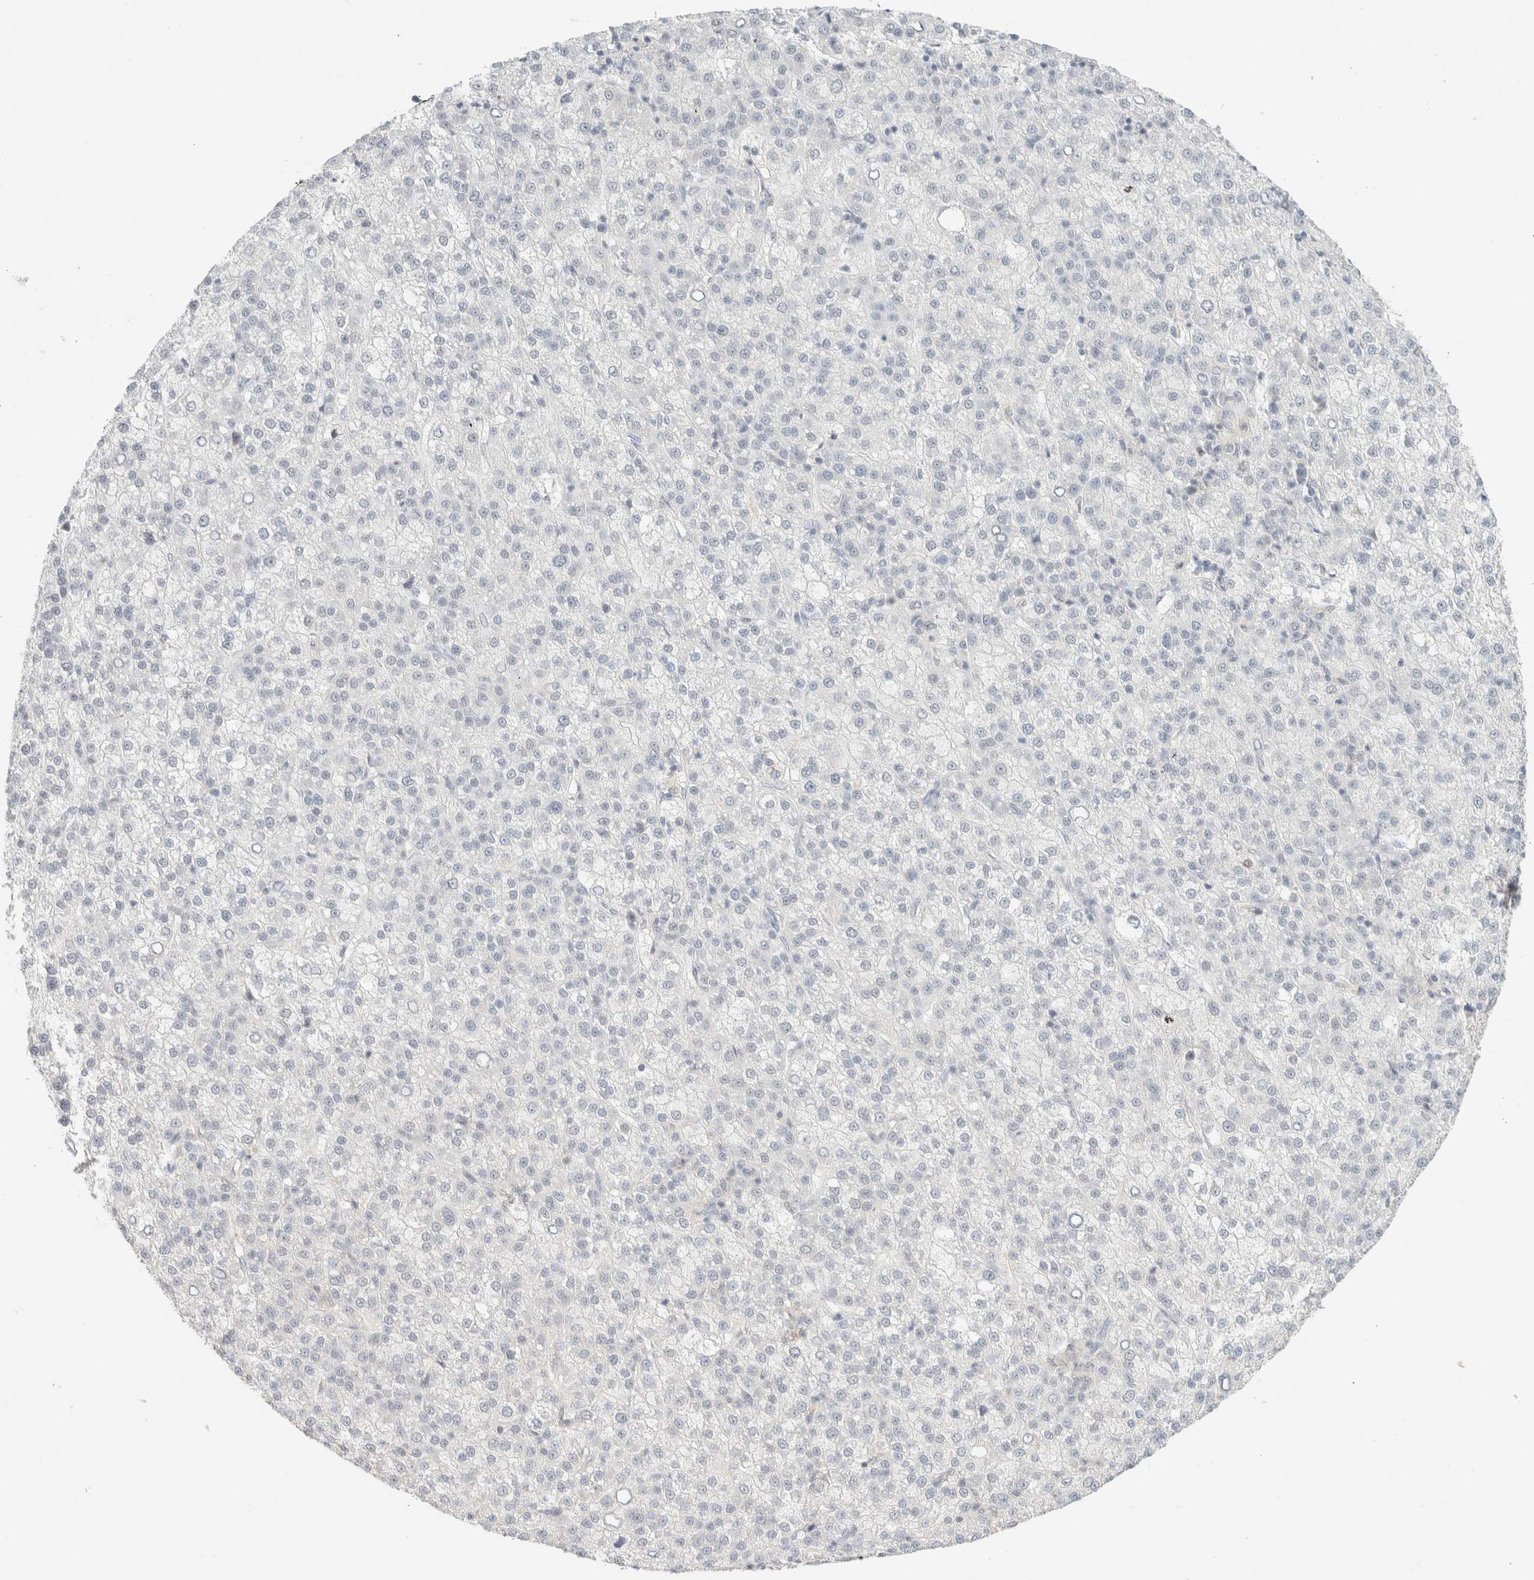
{"staining": {"intensity": "negative", "quantity": "none", "location": "none"}, "tissue": "liver cancer", "cell_type": "Tumor cells", "image_type": "cancer", "snomed": [{"axis": "morphology", "description": "Carcinoma, Hepatocellular, NOS"}, {"axis": "topography", "description": "Liver"}], "caption": "High power microscopy image of an immunohistochemistry photomicrograph of liver cancer, revealing no significant expression in tumor cells.", "gene": "MRM3", "patient": {"sex": "female", "age": 58}}